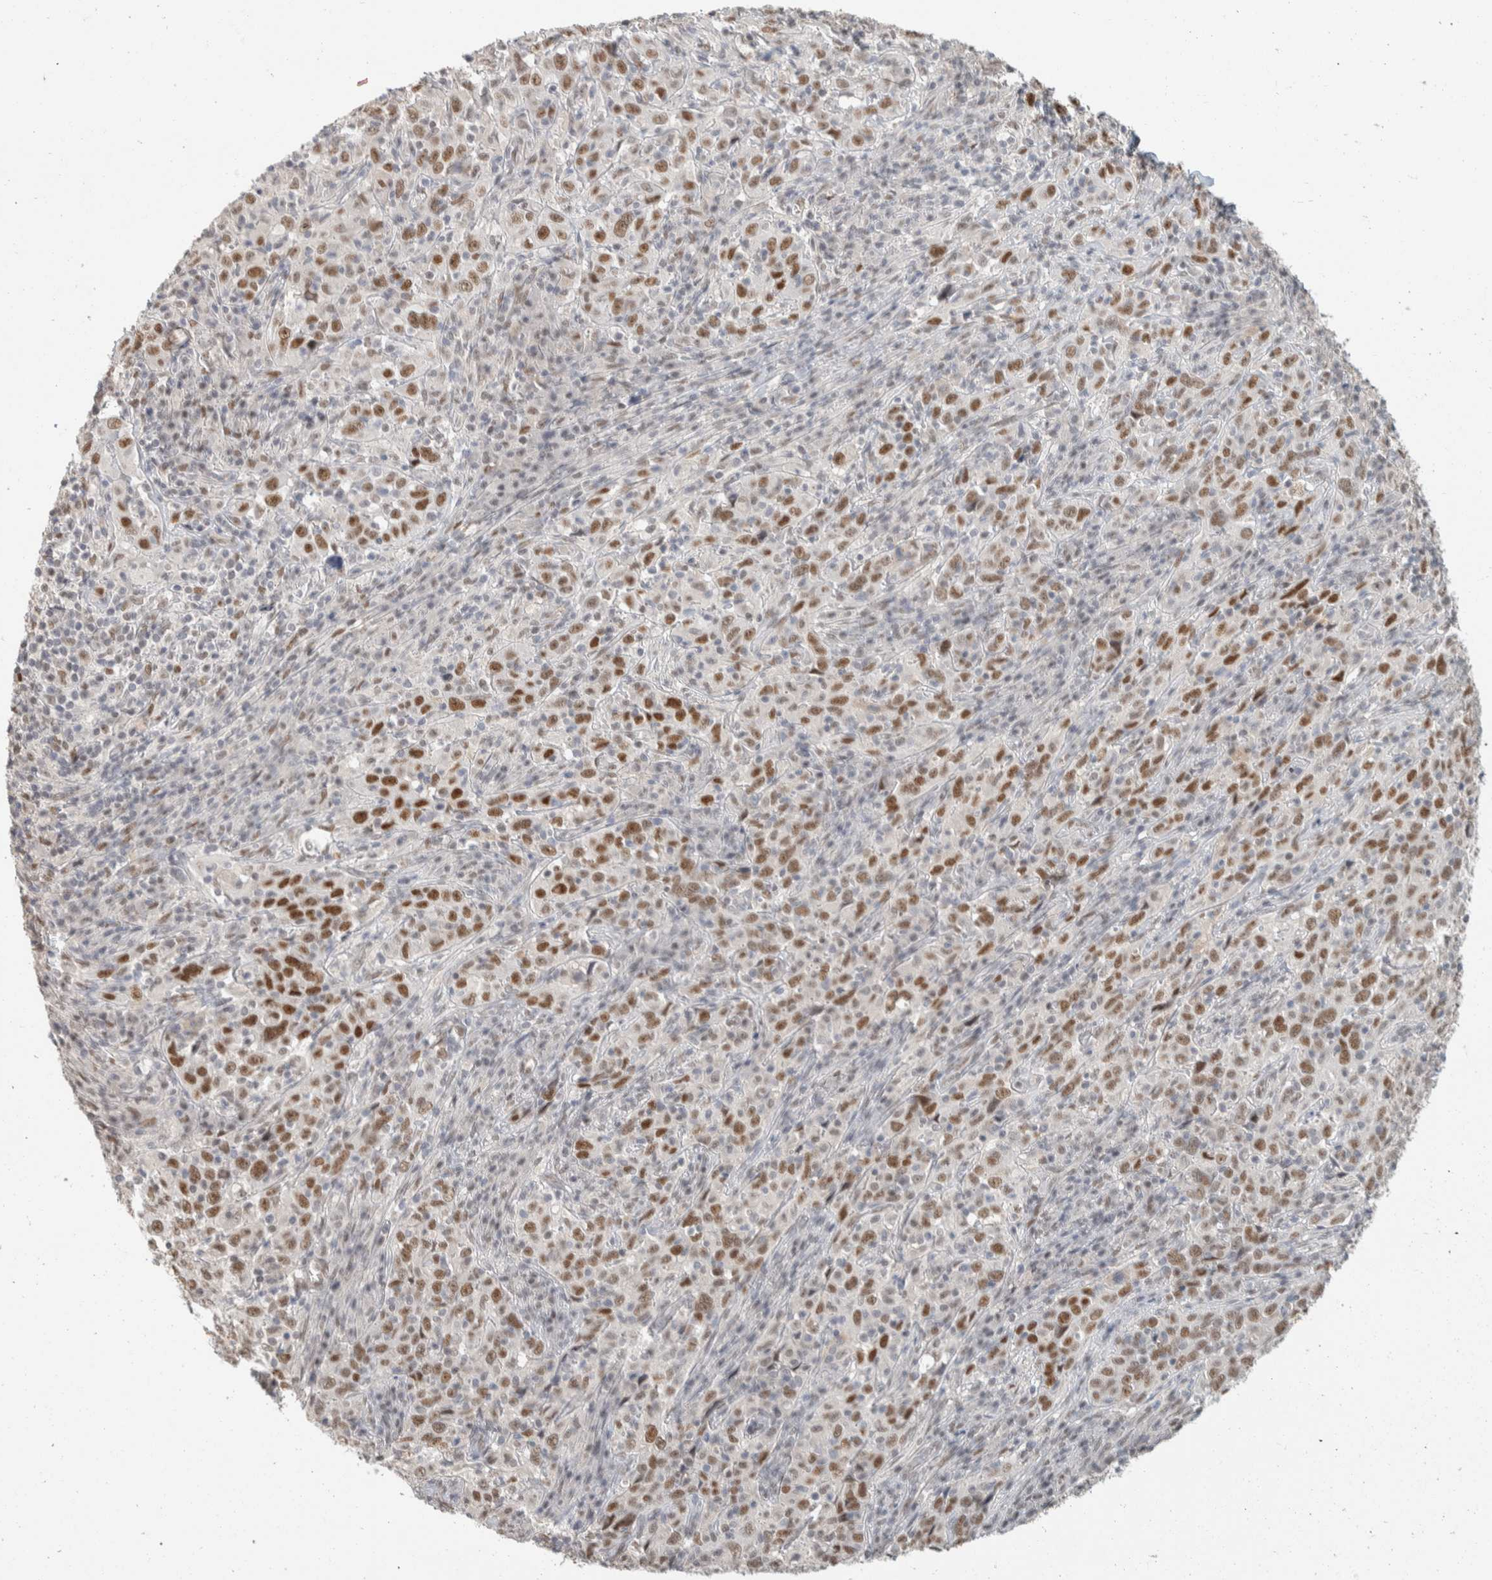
{"staining": {"intensity": "moderate", "quantity": ">75%", "location": "nuclear"}, "tissue": "cervical cancer", "cell_type": "Tumor cells", "image_type": "cancer", "snomed": [{"axis": "morphology", "description": "Squamous cell carcinoma, NOS"}, {"axis": "topography", "description": "Cervix"}], "caption": "Cervical cancer stained with IHC reveals moderate nuclear expression in about >75% of tumor cells.", "gene": "PUS7", "patient": {"sex": "female", "age": 46}}